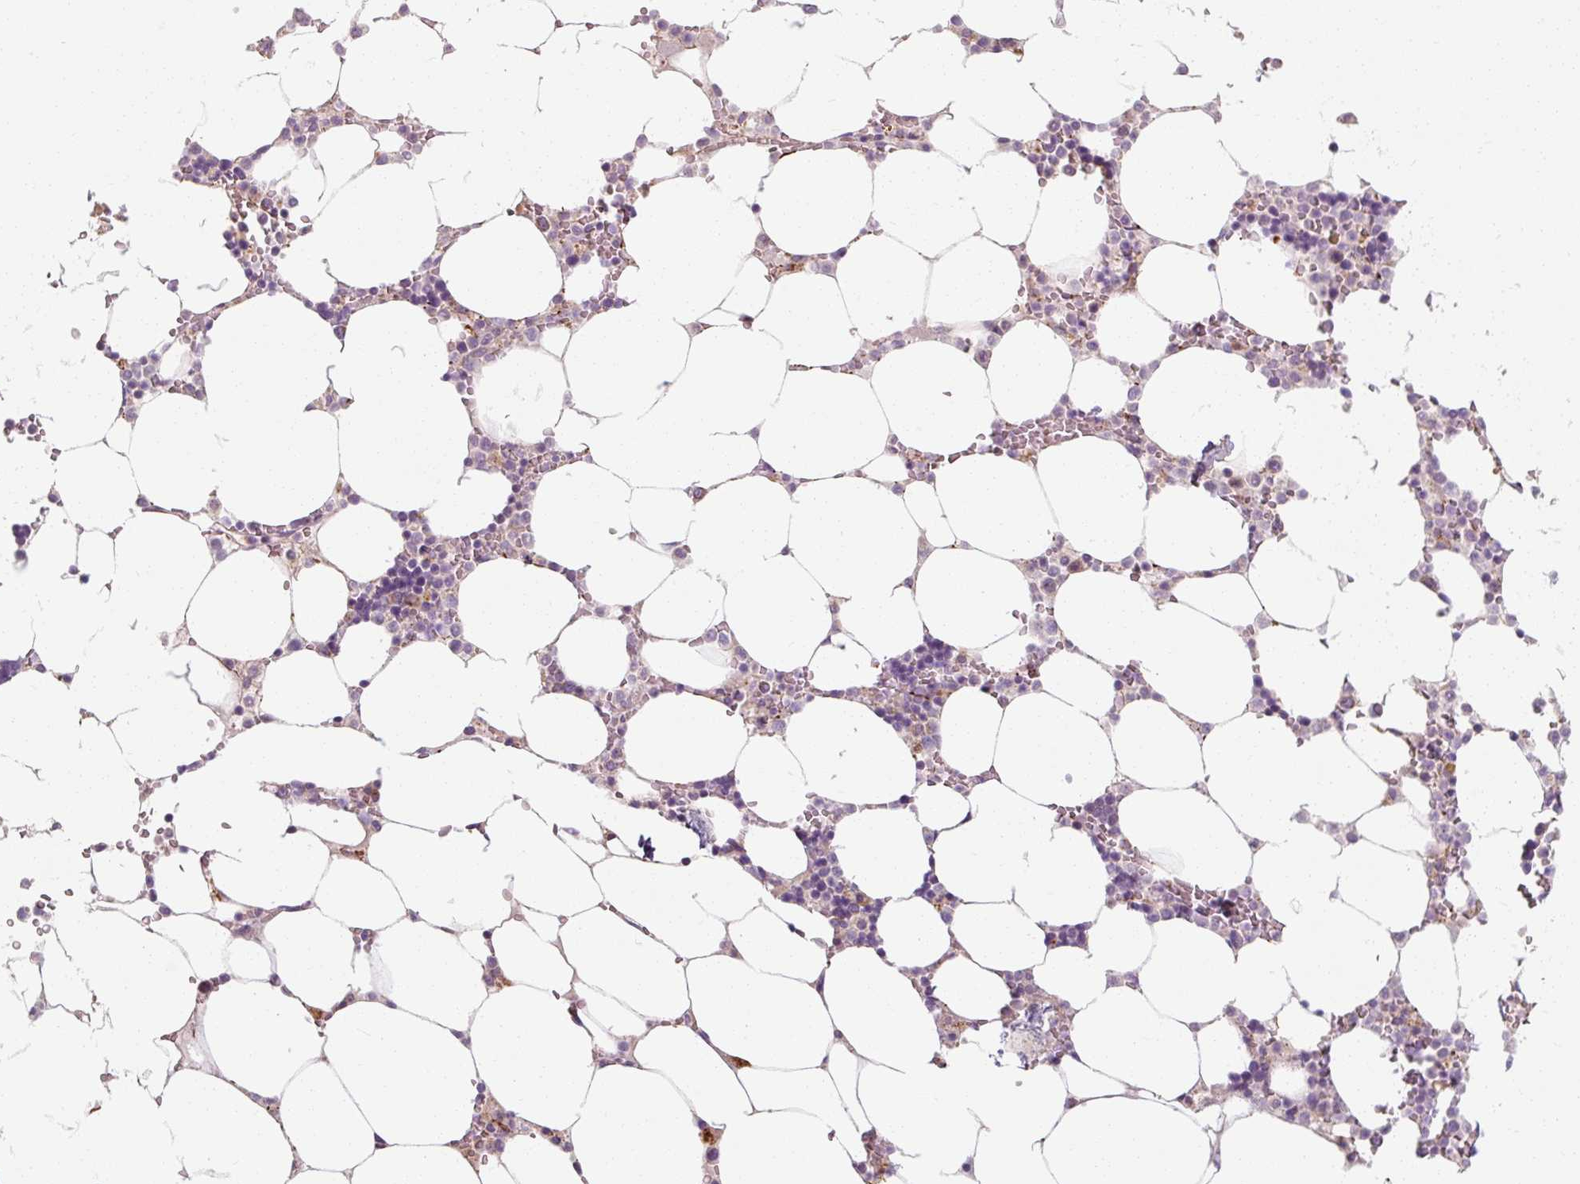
{"staining": {"intensity": "moderate", "quantity": "<25%", "location": "cytoplasmic/membranous"}, "tissue": "bone marrow", "cell_type": "Hematopoietic cells", "image_type": "normal", "snomed": [{"axis": "morphology", "description": "Normal tissue, NOS"}, {"axis": "topography", "description": "Bone marrow"}], "caption": "Immunohistochemistry histopathology image of benign bone marrow: human bone marrow stained using immunohistochemistry (IHC) demonstrates low levels of moderate protein expression localized specifically in the cytoplasmic/membranous of hematopoietic cells, appearing as a cytoplasmic/membranous brown color.", "gene": "MRPS5", "patient": {"sex": "male", "age": 64}}